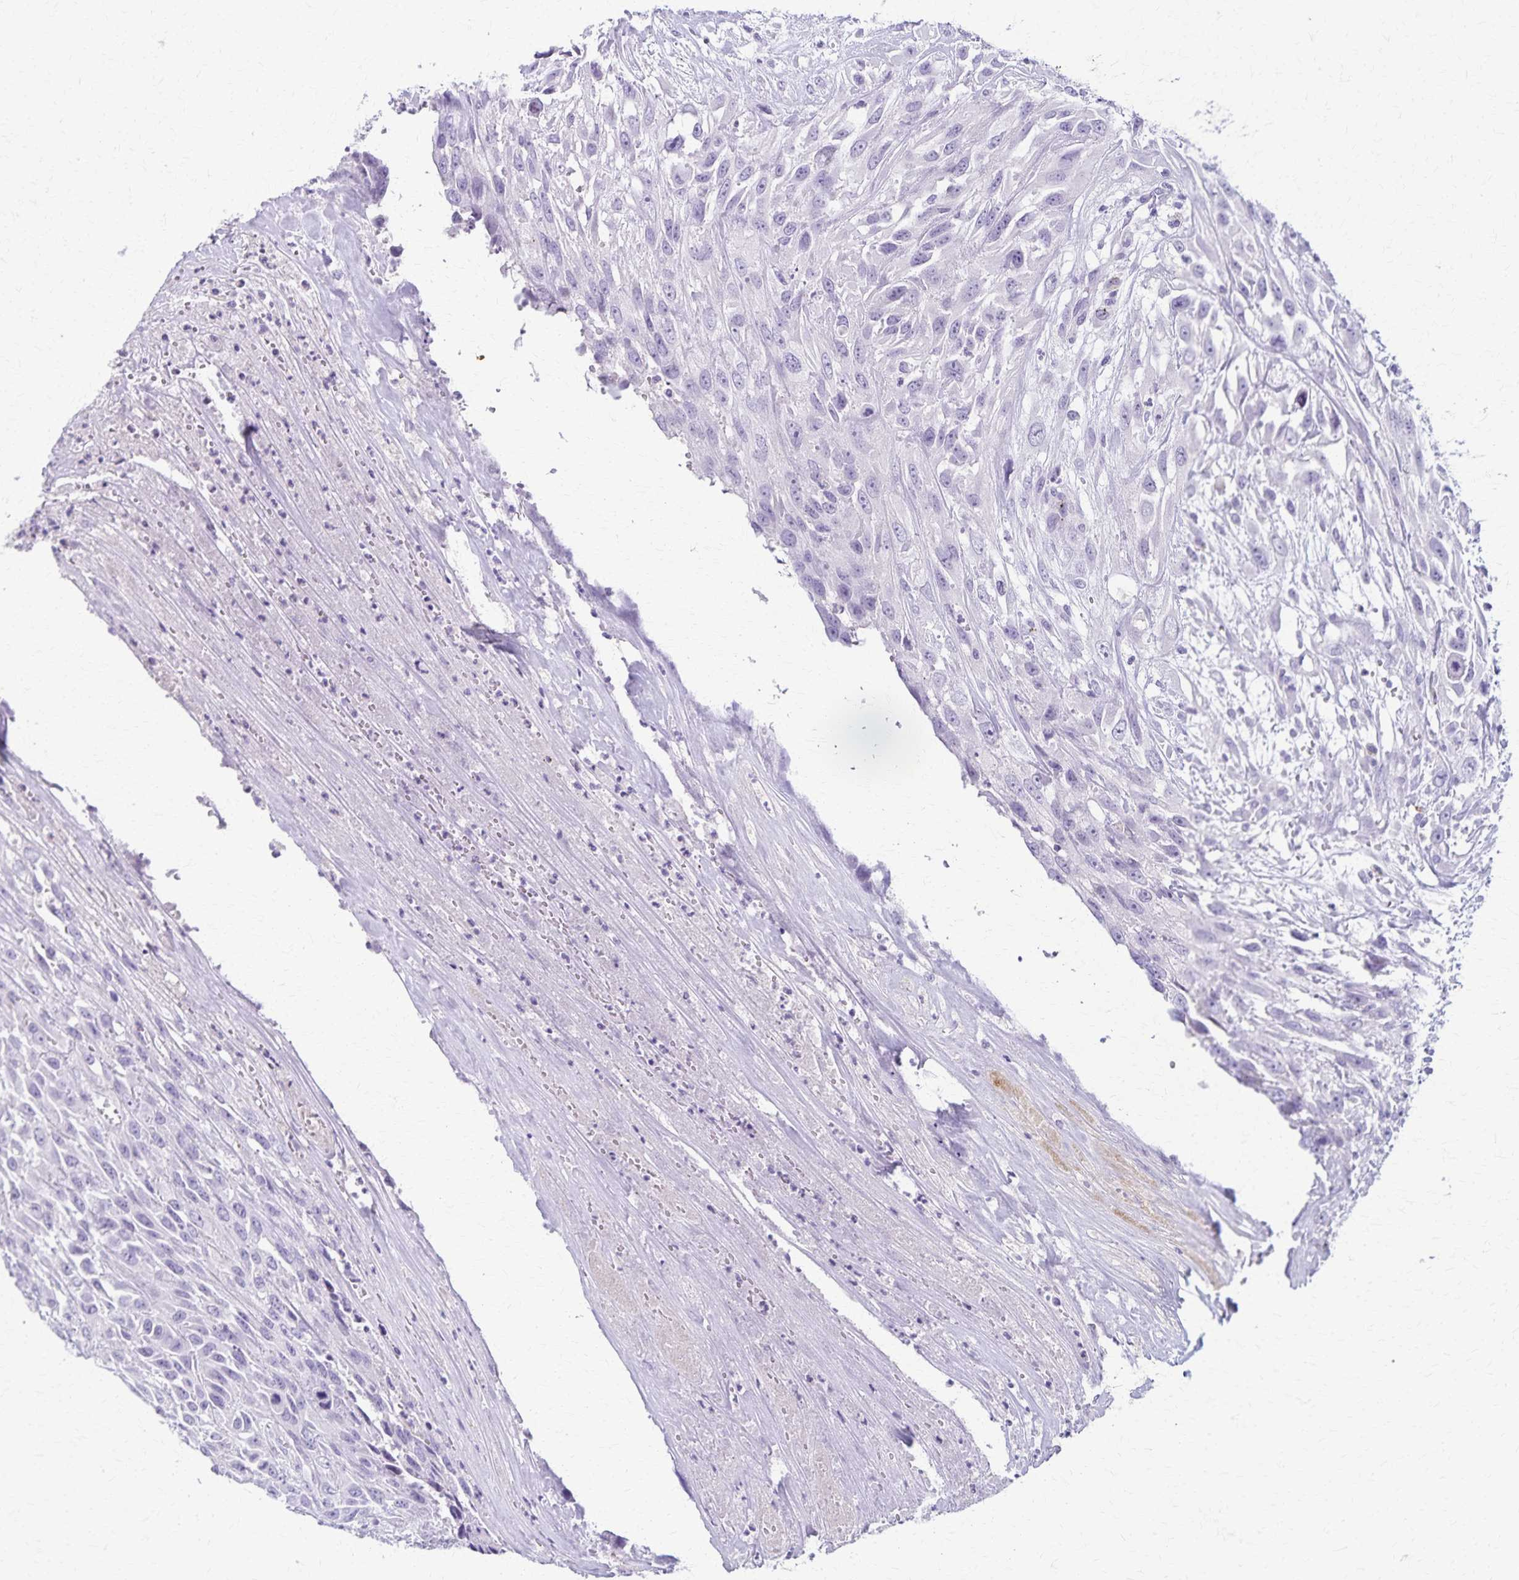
{"staining": {"intensity": "negative", "quantity": "none", "location": "none"}, "tissue": "urothelial cancer", "cell_type": "Tumor cells", "image_type": "cancer", "snomed": [{"axis": "morphology", "description": "Urothelial carcinoma, High grade"}, {"axis": "topography", "description": "Urinary bladder"}], "caption": "This is an immunohistochemistry image of human urothelial cancer. There is no expression in tumor cells.", "gene": "TMEM60", "patient": {"sex": "male", "age": 67}}